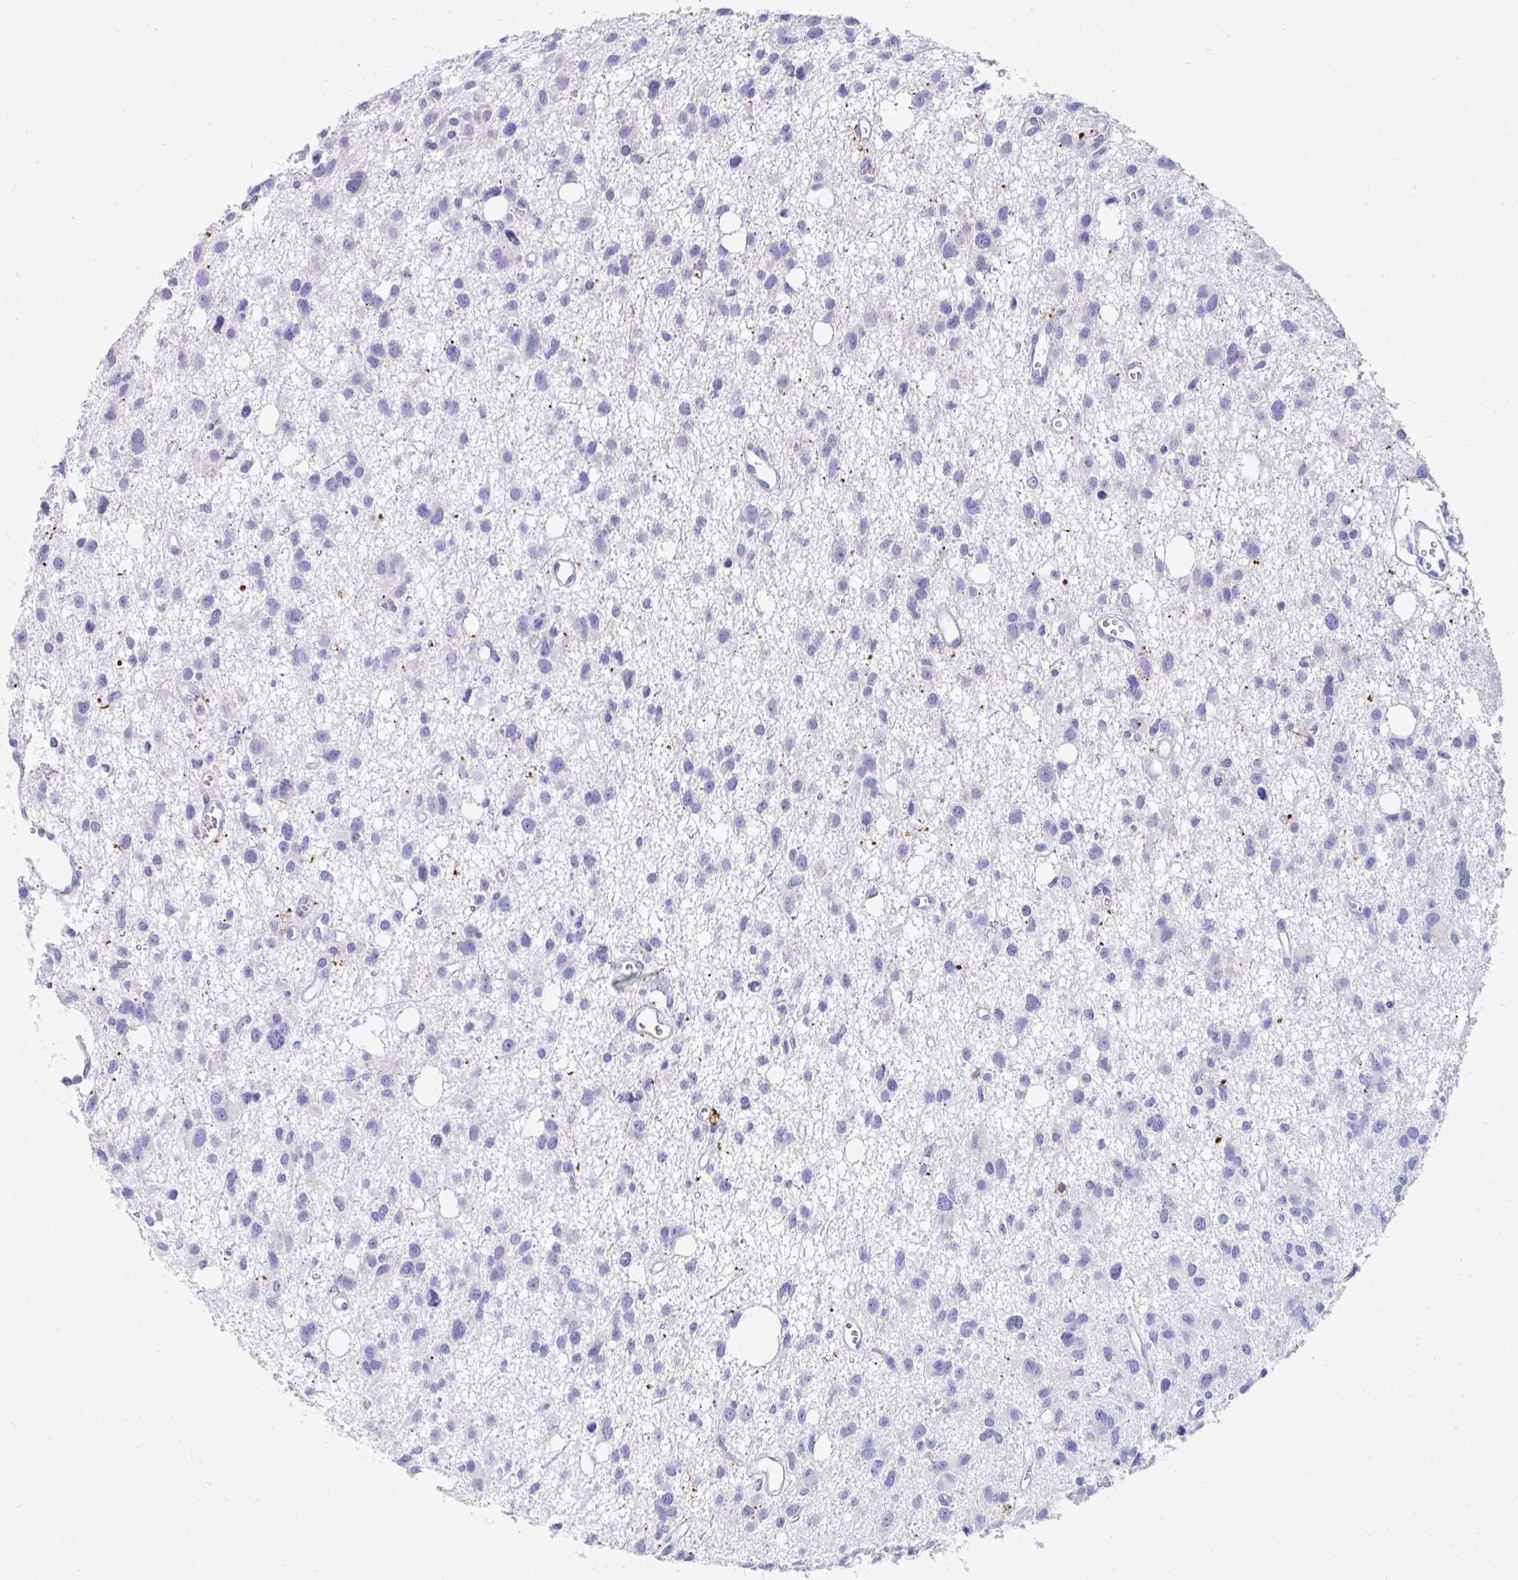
{"staining": {"intensity": "negative", "quantity": "none", "location": "none"}, "tissue": "glioma", "cell_type": "Tumor cells", "image_type": "cancer", "snomed": [{"axis": "morphology", "description": "Glioma, malignant, High grade"}, {"axis": "topography", "description": "Brain"}], "caption": "Tumor cells are negative for protein expression in human malignant high-grade glioma.", "gene": "CD7", "patient": {"sex": "male", "age": 23}}